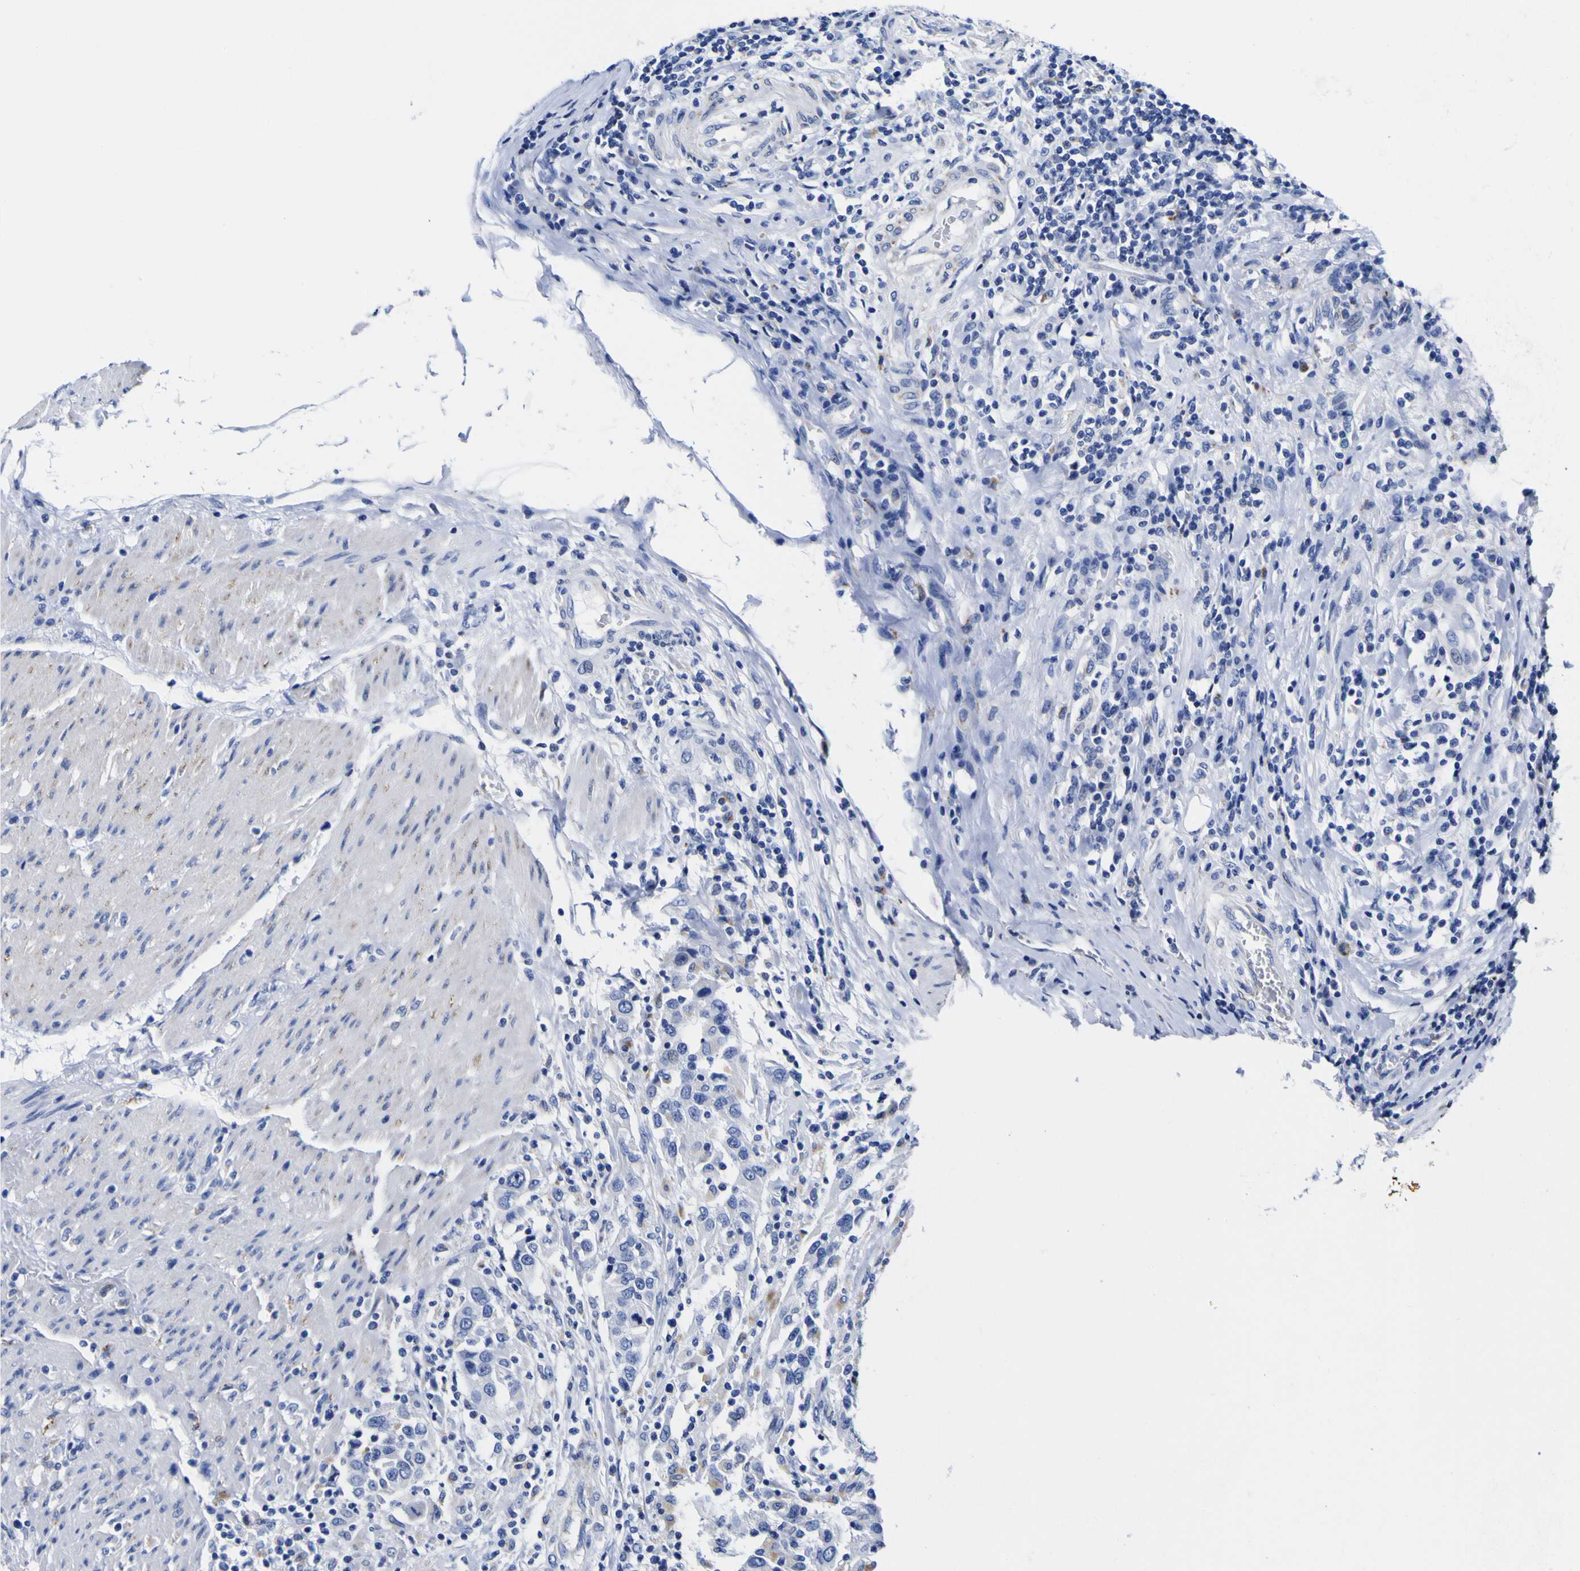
{"staining": {"intensity": "moderate", "quantity": "<25%", "location": "cytoplasmic/membranous"}, "tissue": "urothelial cancer", "cell_type": "Tumor cells", "image_type": "cancer", "snomed": [{"axis": "morphology", "description": "Urothelial carcinoma, High grade"}, {"axis": "topography", "description": "Urinary bladder"}], "caption": "This image exhibits urothelial cancer stained with immunohistochemistry (IHC) to label a protein in brown. The cytoplasmic/membranous of tumor cells show moderate positivity for the protein. Nuclei are counter-stained blue.", "gene": "HLA-DQA1", "patient": {"sex": "female", "age": 80}}